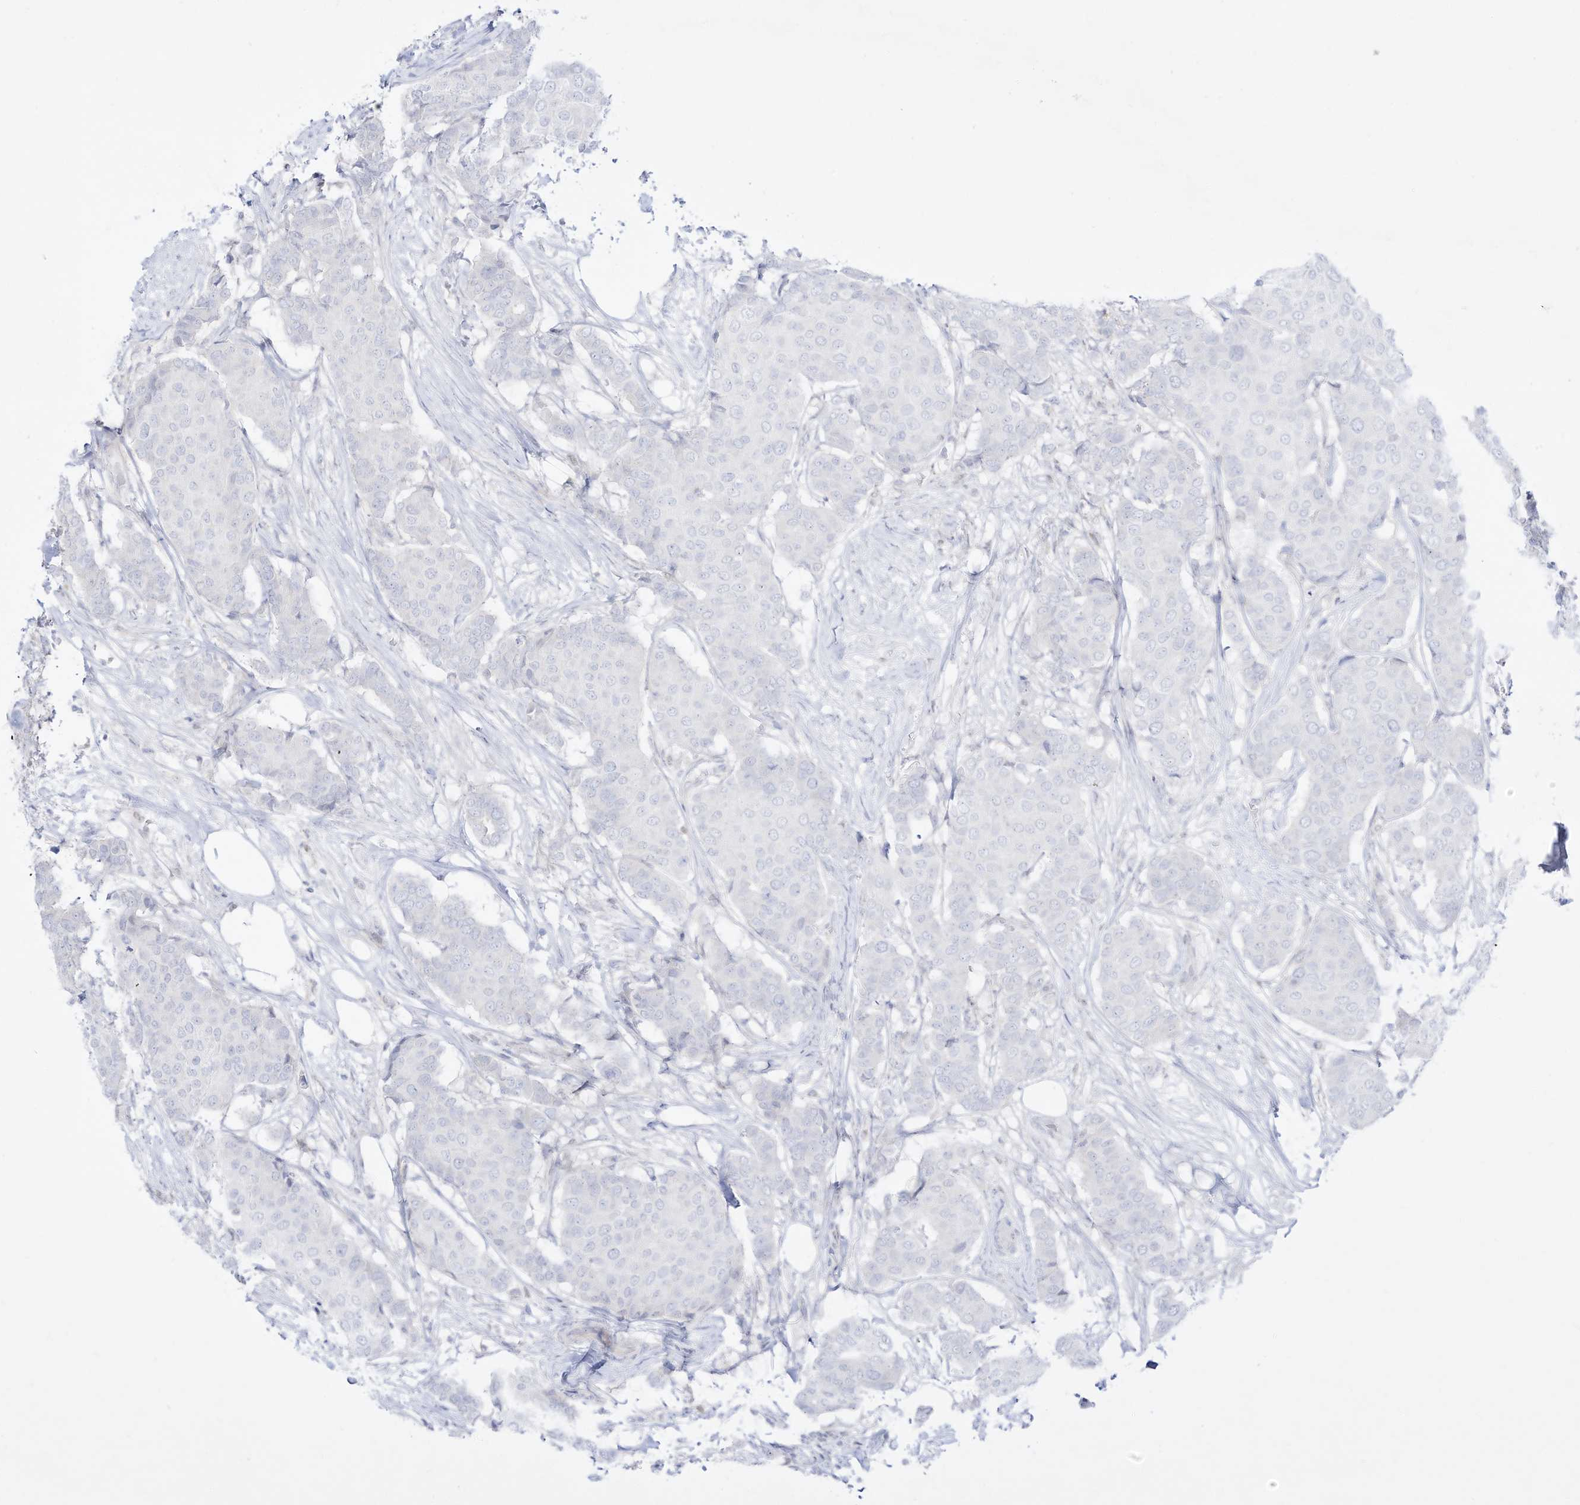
{"staining": {"intensity": "negative", "quantity": "none", "location": "none"}, "tissue": "breast cancer", "cell_type": "Tumor cells", "image_type": "cancer", "snomed": [{"axis": "morphology", "description": "Duct carcinoma"}, {"axis": "topography", "description": "Breast"}], "caption": "Protein analysis of breast cancer shows no significant positivity in tumor cells. (IHC, brightfield microscopy, high magnification).", "gene": "DMKN", "patient": {"sex": "female", "age": 75}}